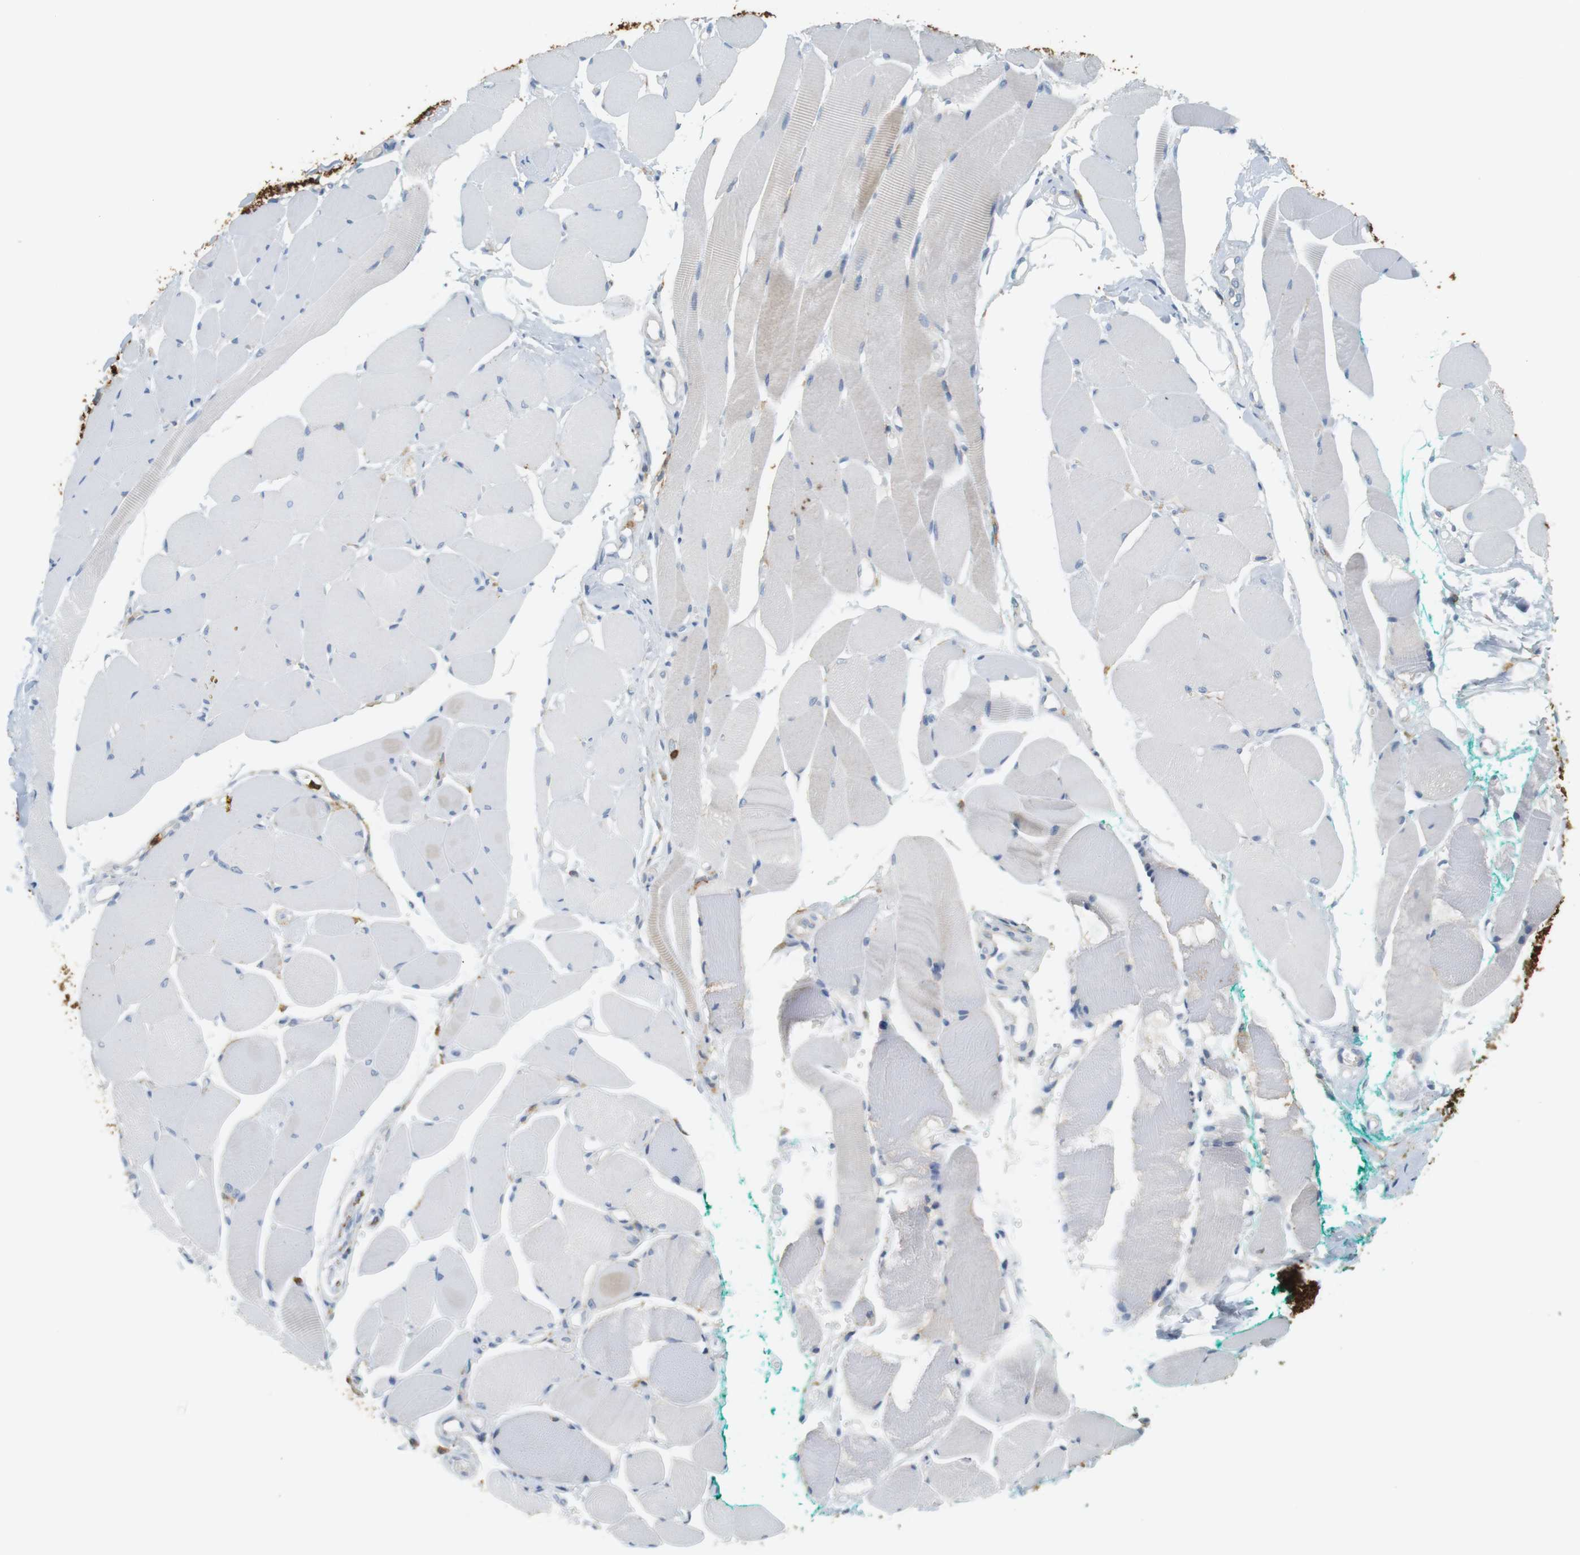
{"staining": {"intensity": "negative", "quantity": "none", "location": "none"}, "tissue": "skeletal muscle", "cell_type": "Myocytes", "image_type": "normal", "snomed": [{"axis": "morphology", "description": "Normal tissue, NOS"}, {"axis": "topography", "description": "Skeletal muscle"}, {"axis": "topography", "description": "Peripheral nerve tissue"}], "caption": "This is a image of immunohistochemistry staining of benign skeletal muscle, which shows no positivity in myocytes.", "gene": "SIRPA", "patient": {"sex": "female", "age": 84}}